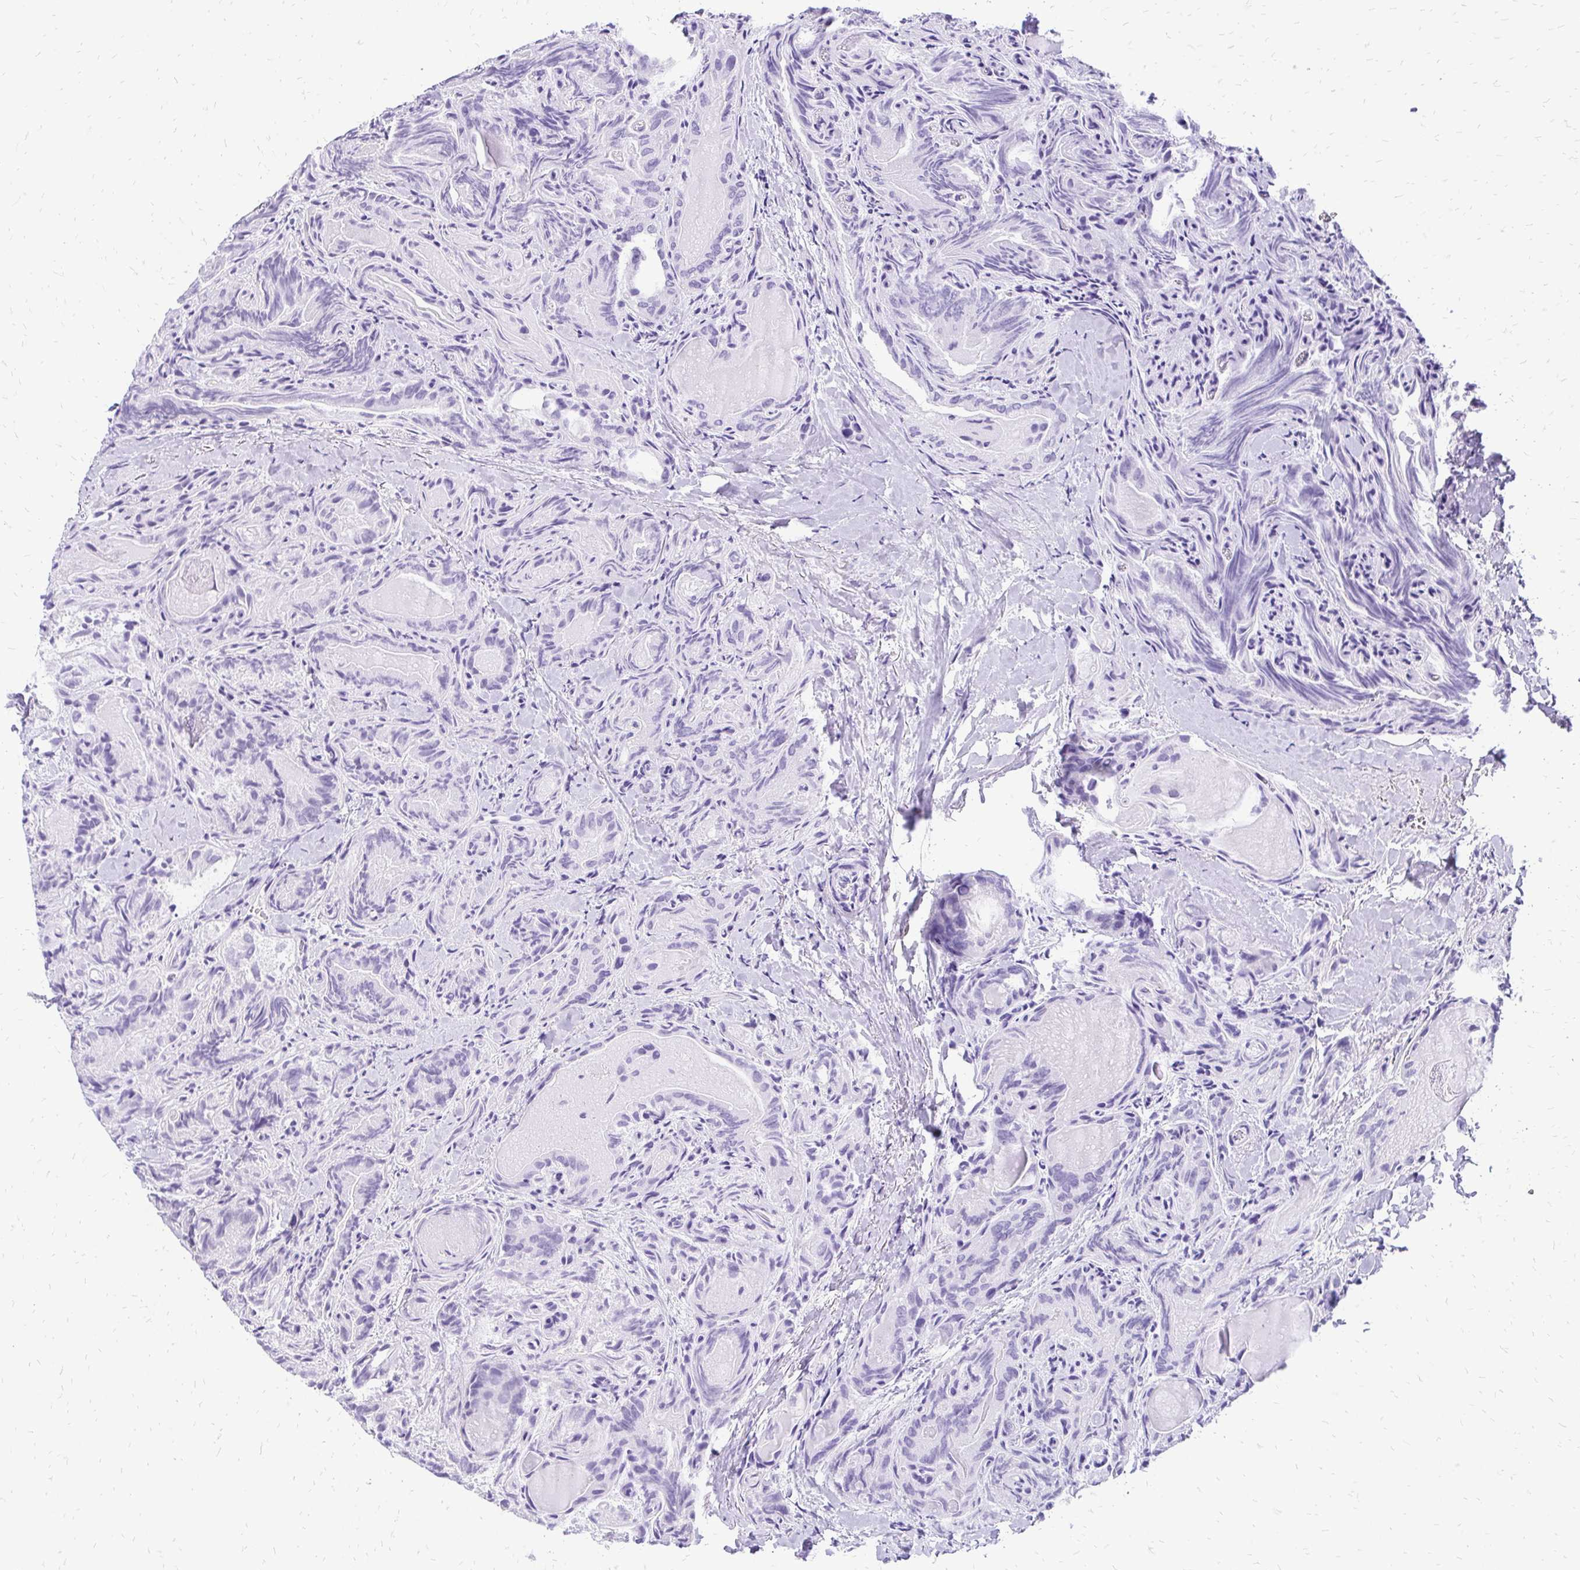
{"staining": {"intensity": "negative", "quantity": "none", "location": "none"}, "tissue": "thyroid cancer", "cell_type": "Tumor cells", "image_type": "cancer", "snomed": [{"axis": "morphology", "description": "Papillary adenocarcinoma, NOS"}, {"axis": "topography", "description": "Thyroid gland"}], "caption": "Protein analysis of thyroid cancer shows no significant staining in tumor cells.", "gene": "SLC32A1", "patient": {"sex": "female", "age": 75}}